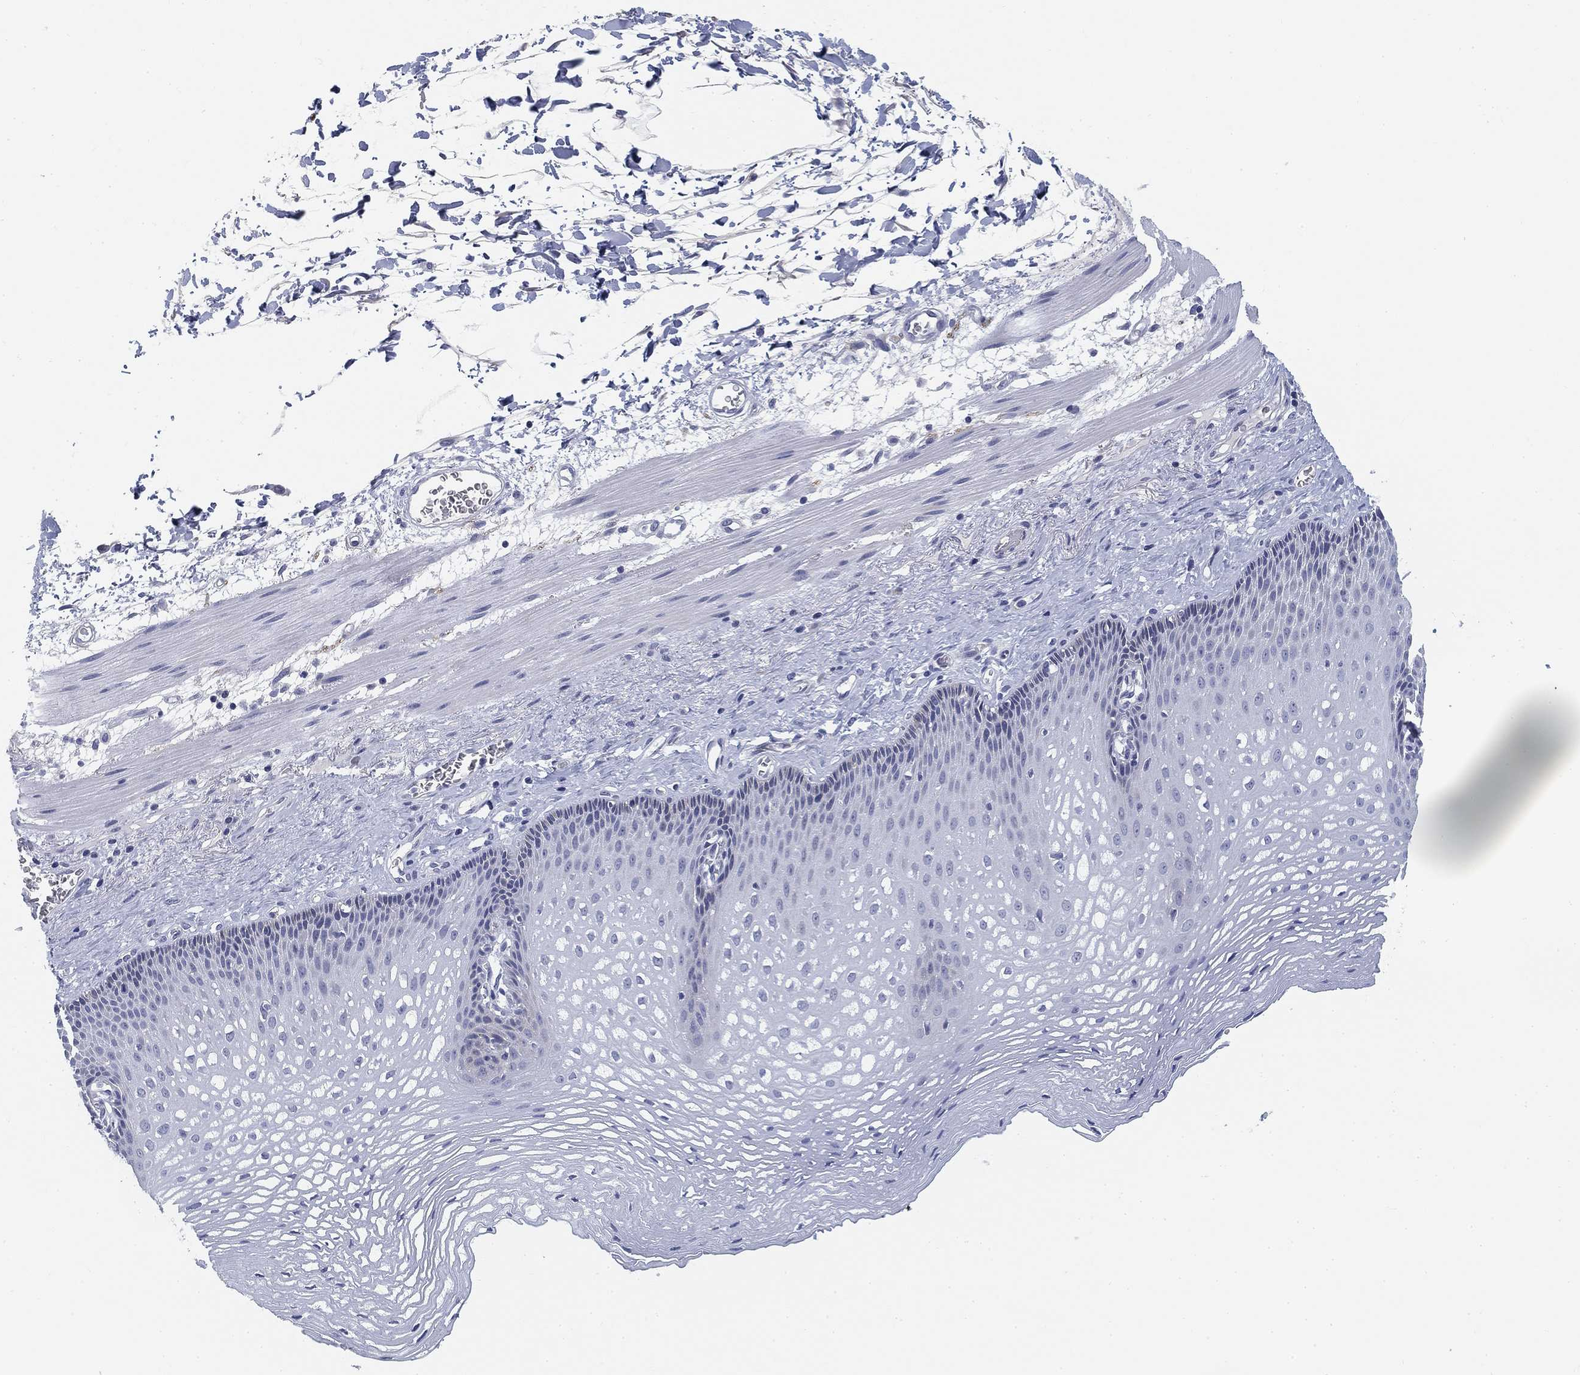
{"staining": {"intensity": "negative", "quantity": "none", "location": "none"}, "tissue": "esophagus", "cell_type": "Squamous epithelial cells", "image_type": "normal", "snomed": [{"axis": "morphology", "description": "Normal tissue, NOS"}, {"axis": "topography", "description": "Esophagus"}], "caption": "A high-resolution image shows IHC staining of benign esophagus, which demonstrates no significant expression in squamous epithelial cells. (IHC, brightfield microscopy, high magnification).", "gene": "SLC2A5", "patient": {"sex": "male", "age": 76}}